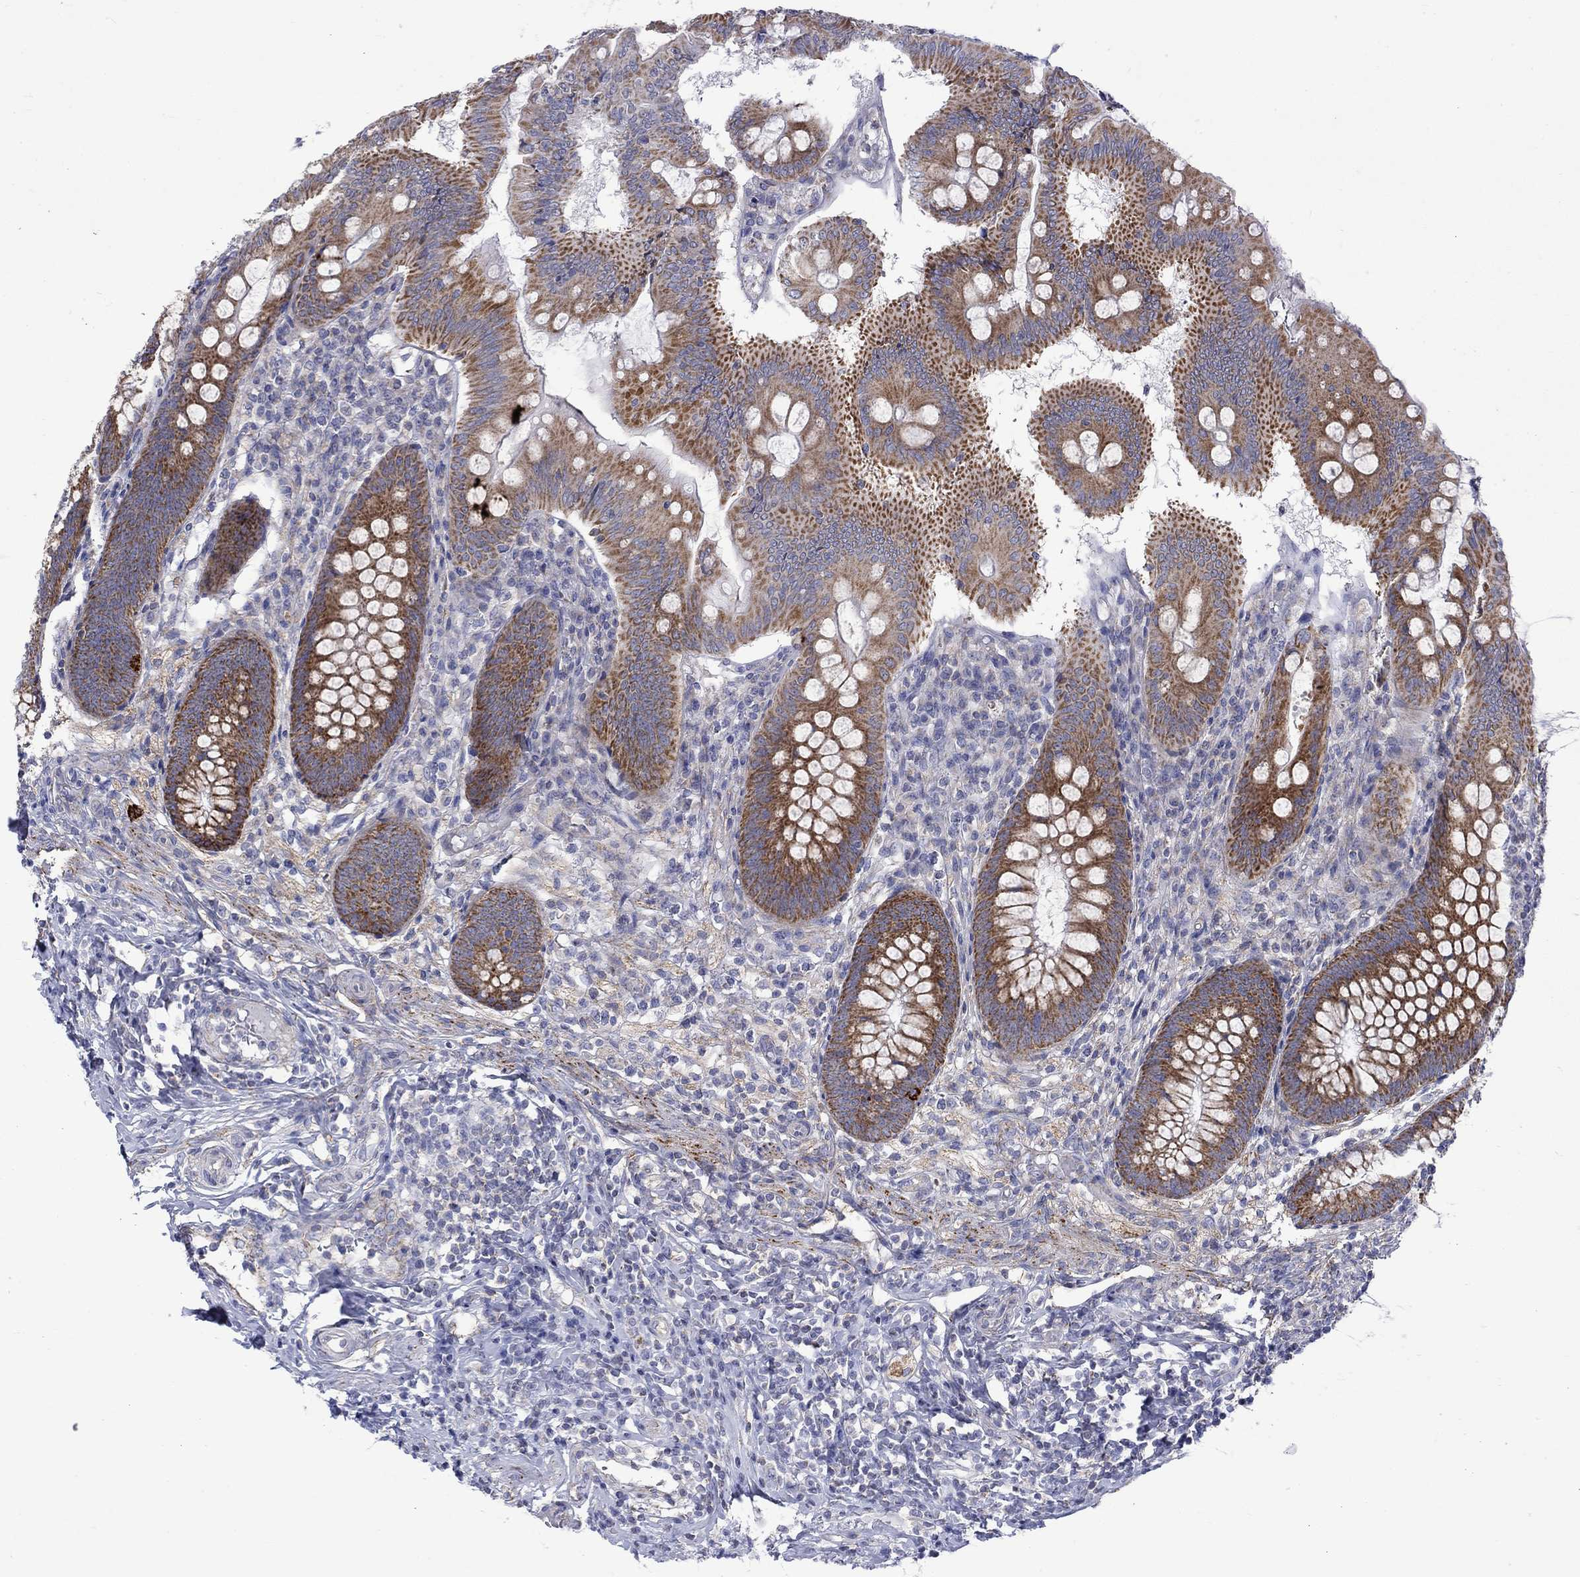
{"staining": {"intensity": "strong", "quantity": "25%-75%", "location": "cytoplasmic/membranous"}, "tissue": "appendix", "cell_type": "Glandular cells", "image_type": "normal", "snomed": [{"axis": "morphology", "description": "Normal tissue, NOS"}, {"axis": "morphology", "description": "Inflammation, NOS"}, {"axis": "topography", "description": "Appendix"}], "caption": "Glandular cells show high levels of strong cytoplasmic/membranous expression in about 25%-75% of cells in normal human appendix.", "gene": "CISD1", "patient": {"sex": "male", "age": 16}}